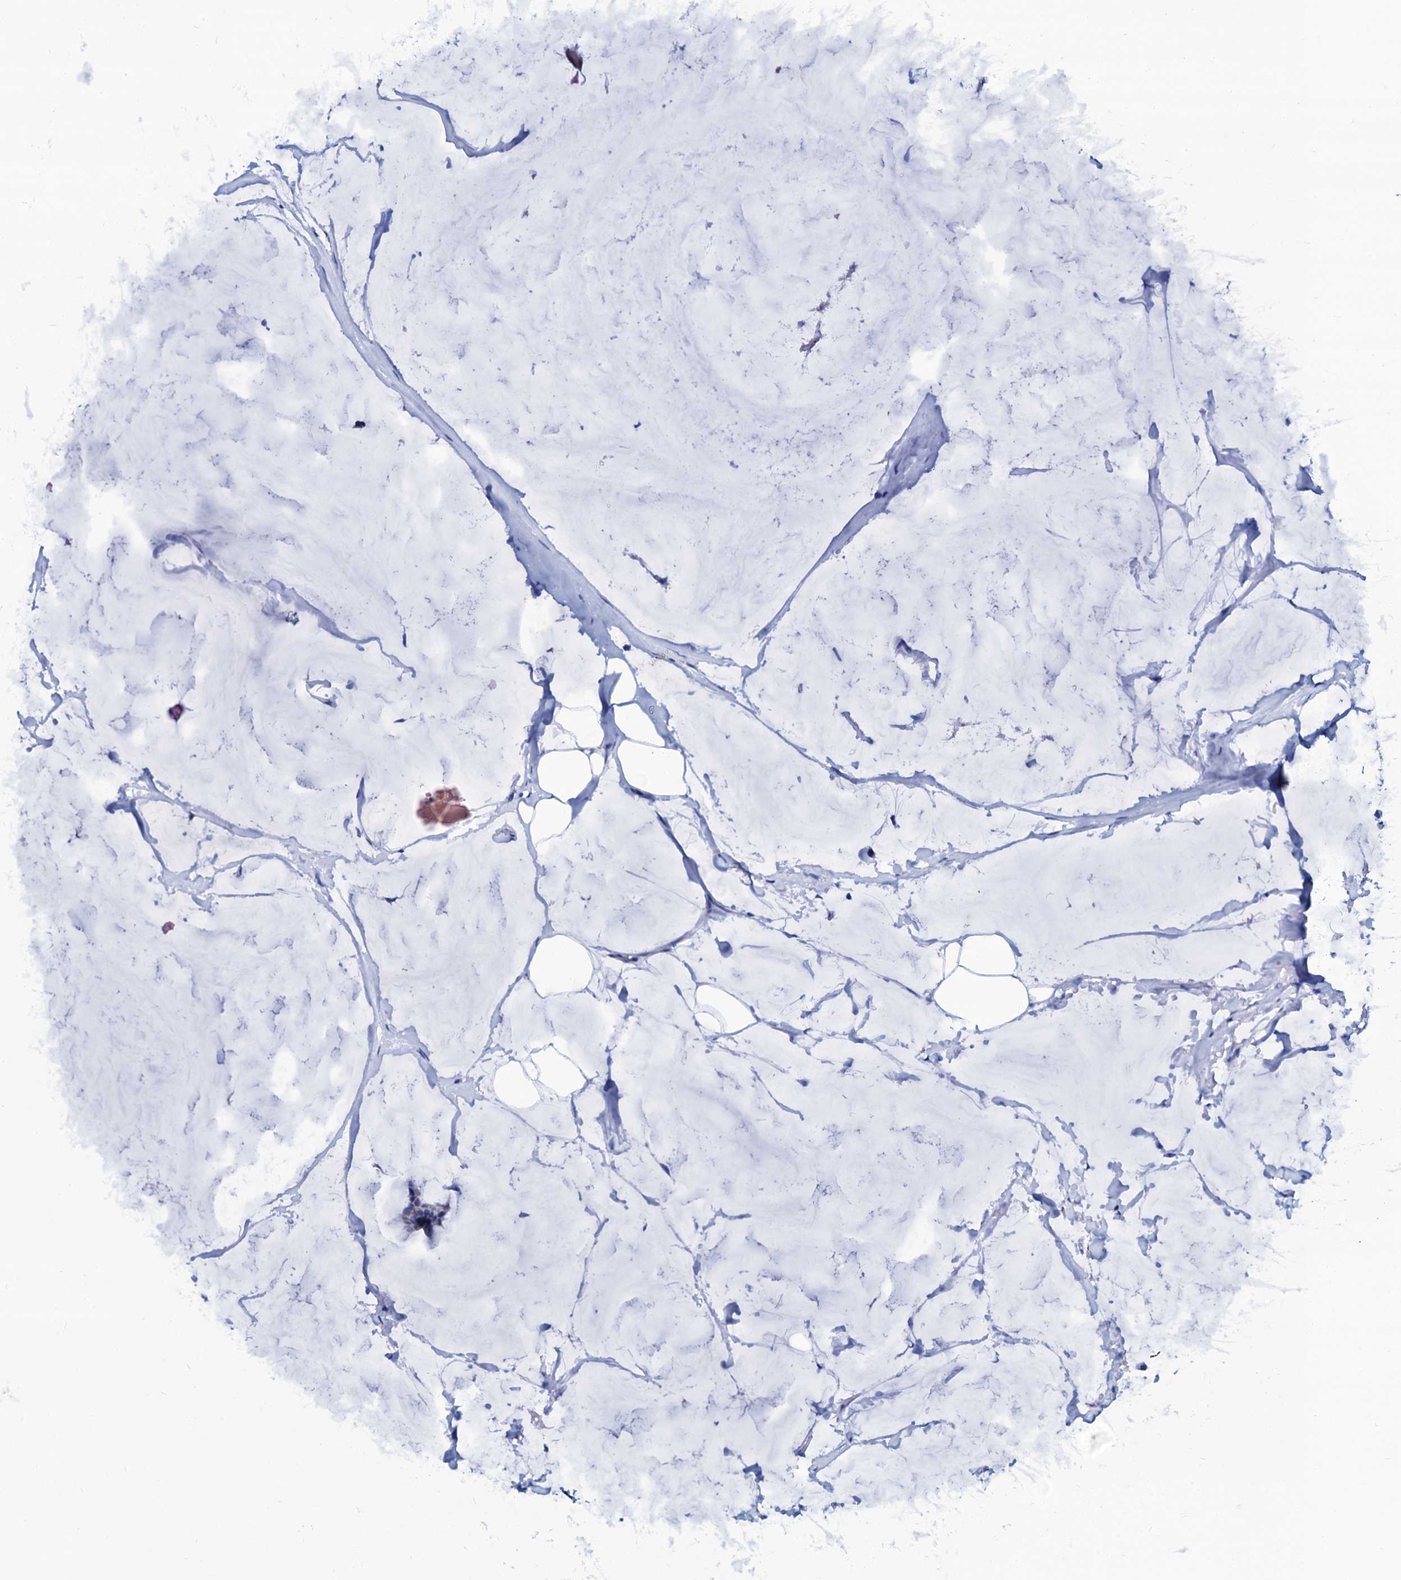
{"staining": {"intensity": "negative", "quantity": "none", "location": "none"}, "tissue": "breast cancer", "cell_type": "Tumor cells", "image_type": "cancer", "snomed": [{"axis": "morphology", "description": "Duct carcinoma"}, {"axis": "topography", "description": "Breast"}], "caption": "IHC image of neoplastic tissue: human invasive ductal carcinoma (breast) stained with DAB (3,3'-diaminobenzidine) displays no significant protein staining in tumor cells.", "gene": "SLC37A4", "patient": {"sex": "female", "age": 93}}